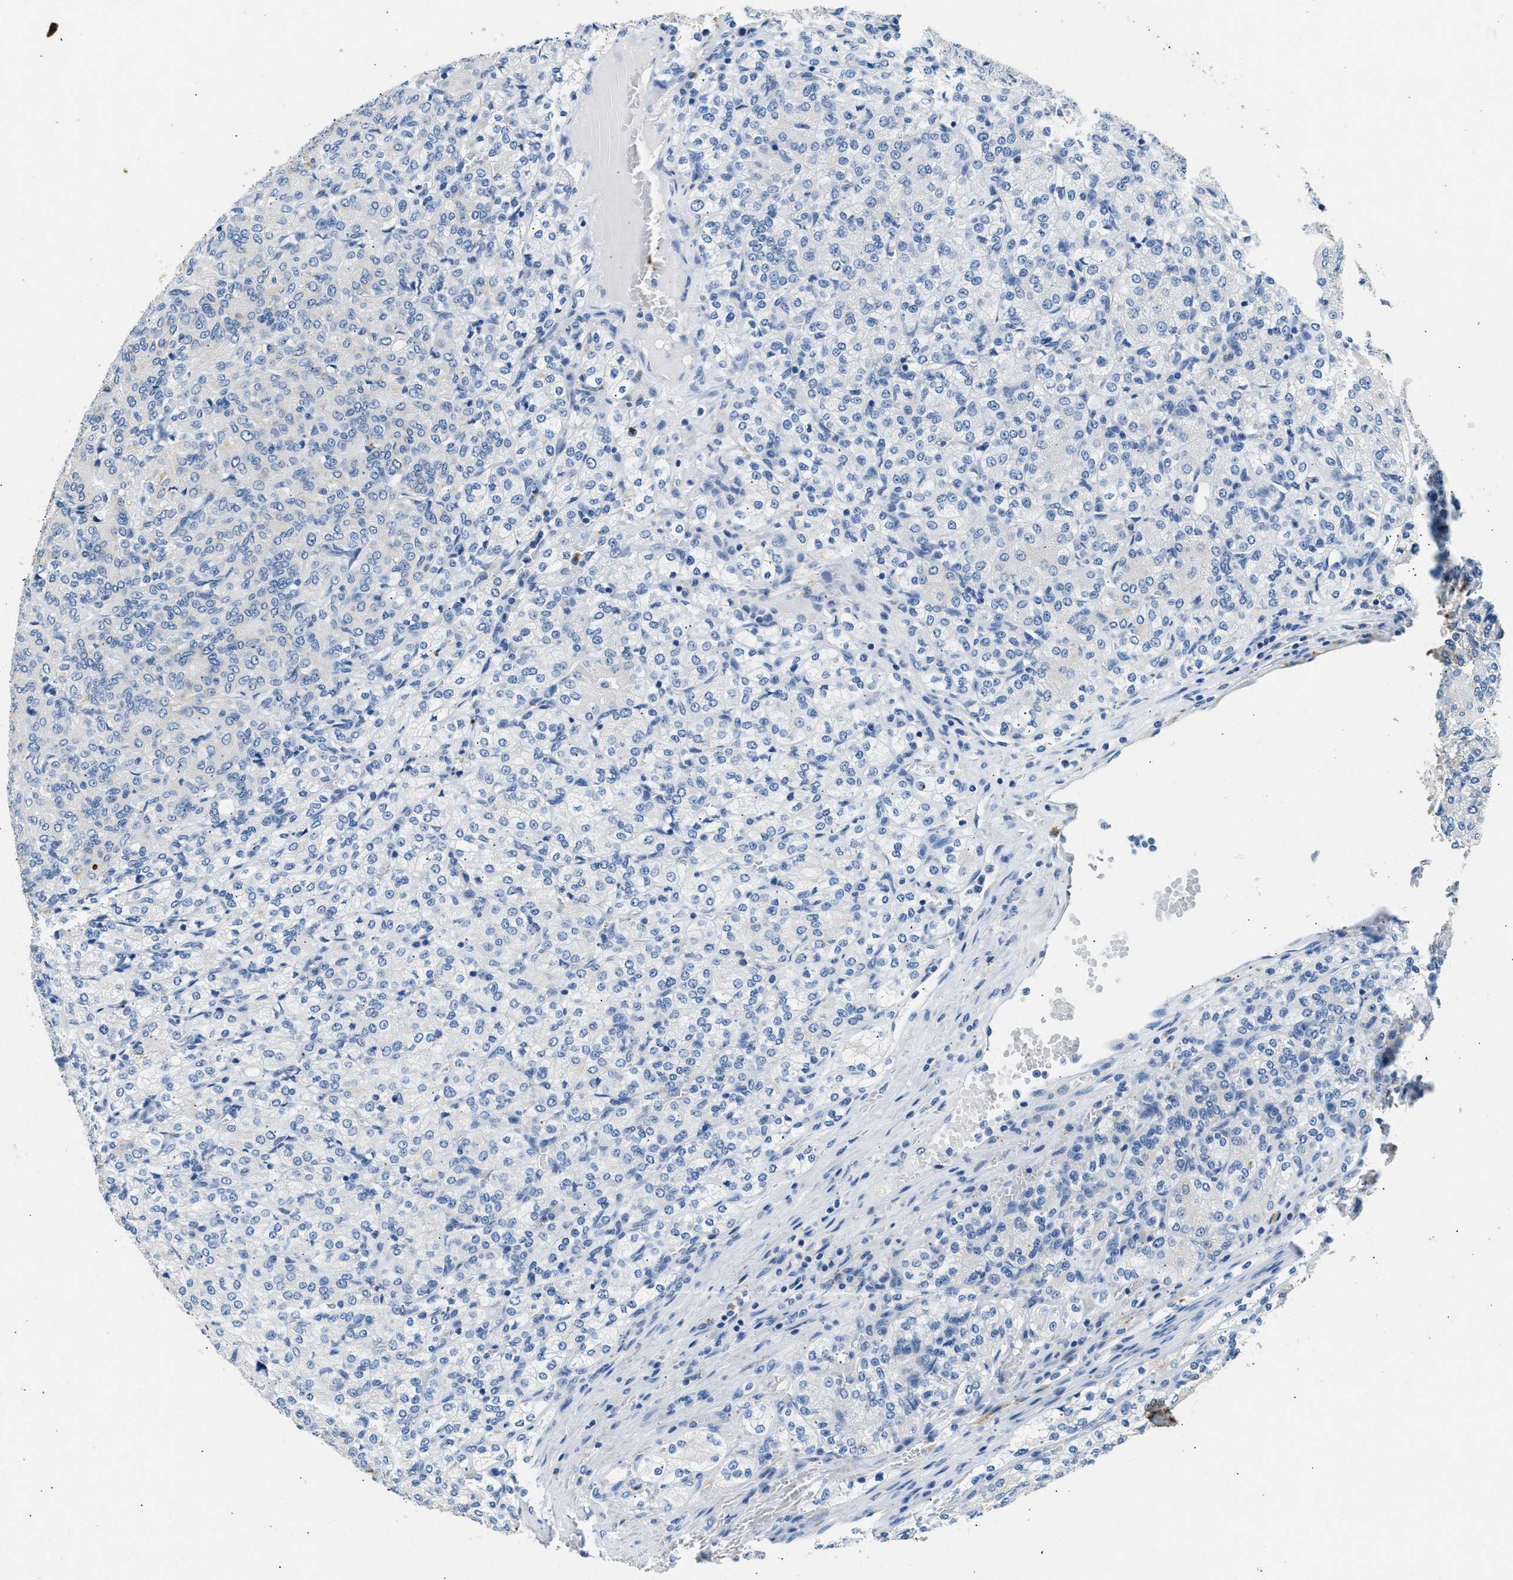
{"staining": {"intensity": "negative", "quantity": "none", "location": "none"}, "tissue": "renal cancer", "cell_type": "Tumor cells", "image_type": "cancer", "snomed": [{"axis": "morphology", "description": "Adenocarcinoma, NOS"}, {"axis": "topography", "description": "Kidney"}], "caption": "IHC of human renal cancer displays no expression in tumor cells.", "gene": "CFAP20", "patient": {"sex": "male", "age": 77}}